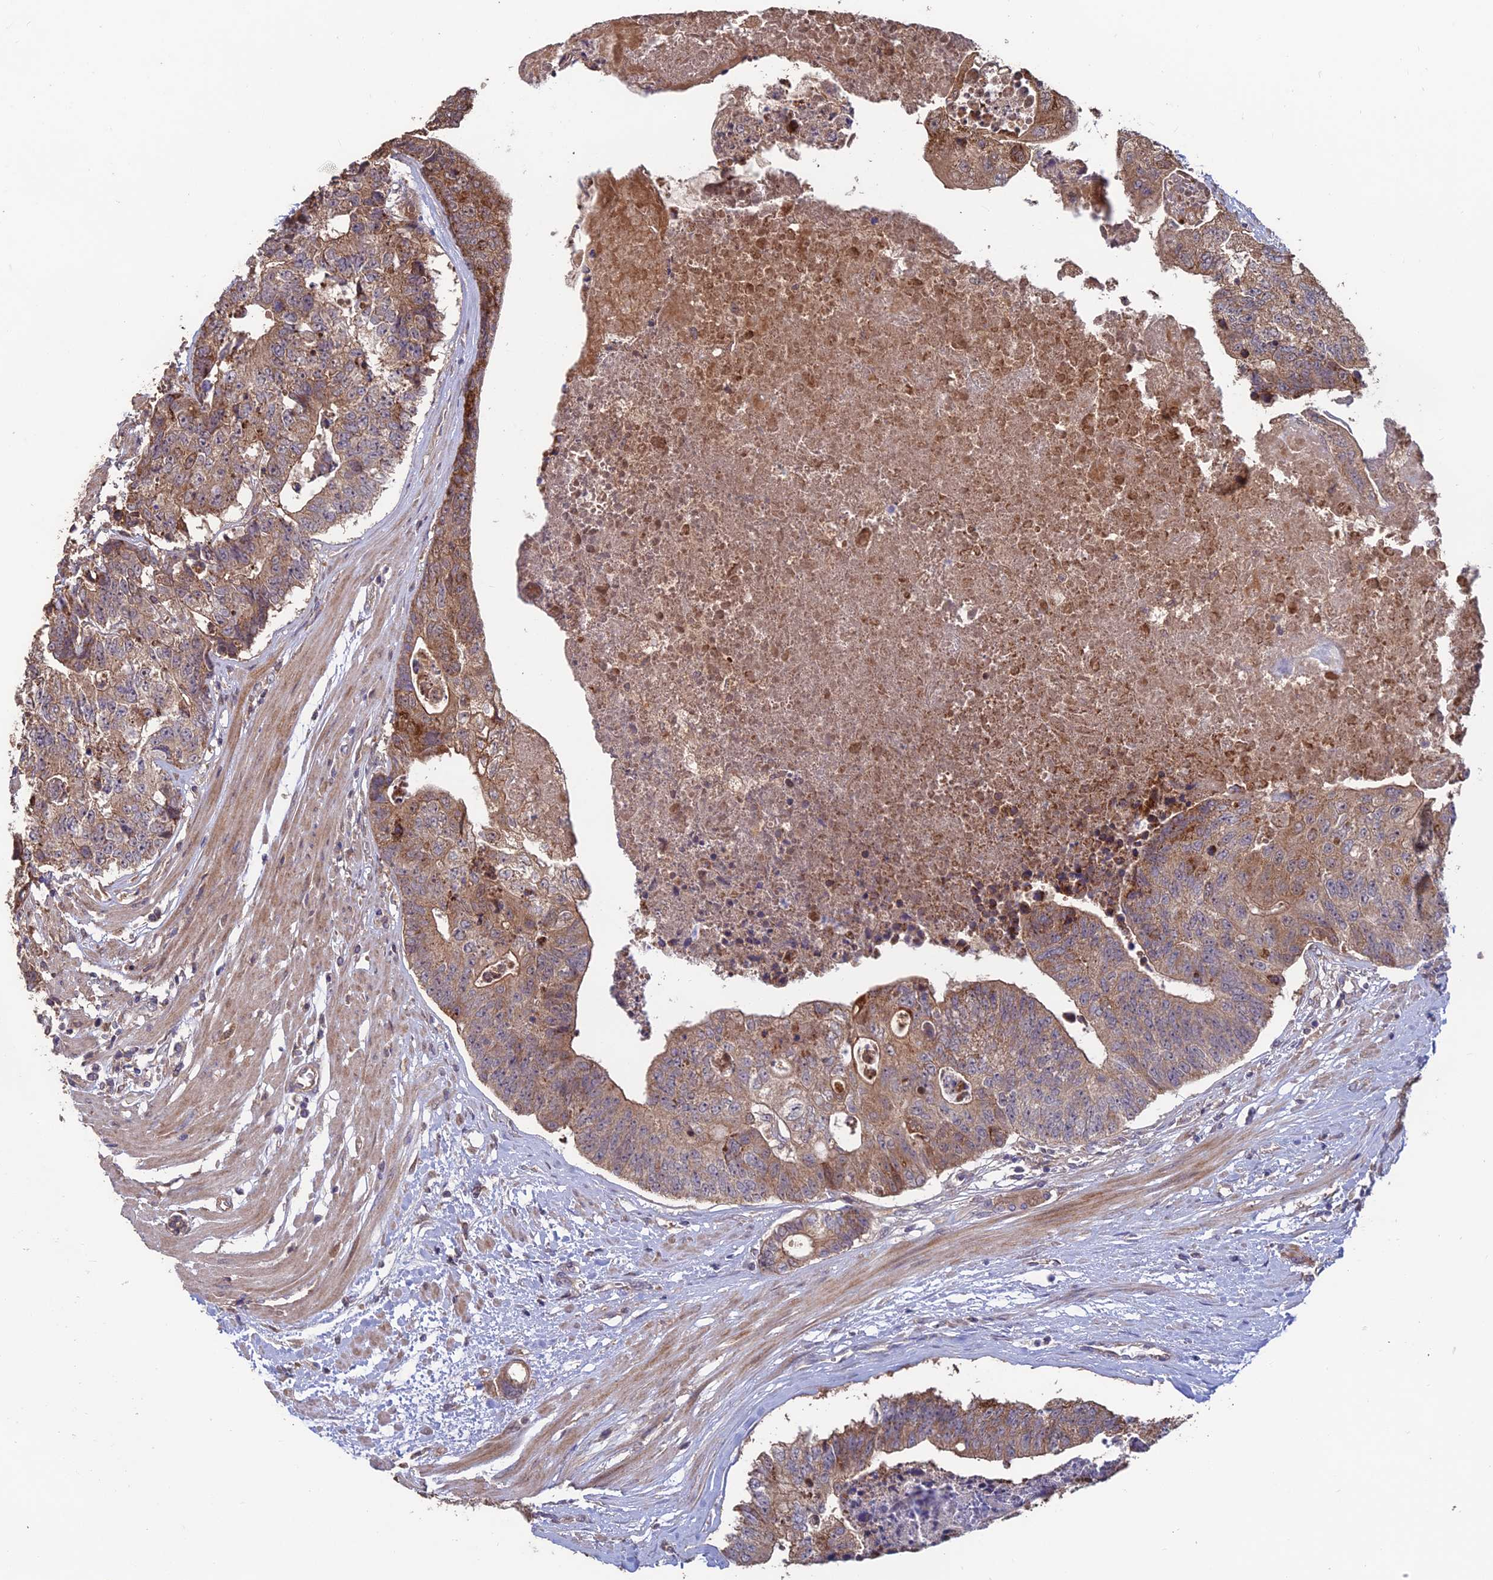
{"staining": {"intensity": "moderate", "quantity": ">75%", "location": "cytoplasmic/membranous"}, "tissue": "colorectal cancer", "cell_type": "Tumor cells", "image_type": "cancer", "snomed": [{"axis": "morphology", "description": "Adenocarcinoma, NOS"}, {"axis": "topography", "description": "Colon"}], "caption": "Adenocarcinoma (colorectal) was stained to show a protein in brown. There is medium levels of moderate cytoplasmic/membranous positivity in approximately >75% of tumor cells. (DAB (3,3'-diaminobenzidine) = brown stain, brightfield microscopy at high magnification).", "gene": "SHISA5", "patient": {"sex": "female", "age": 67}}